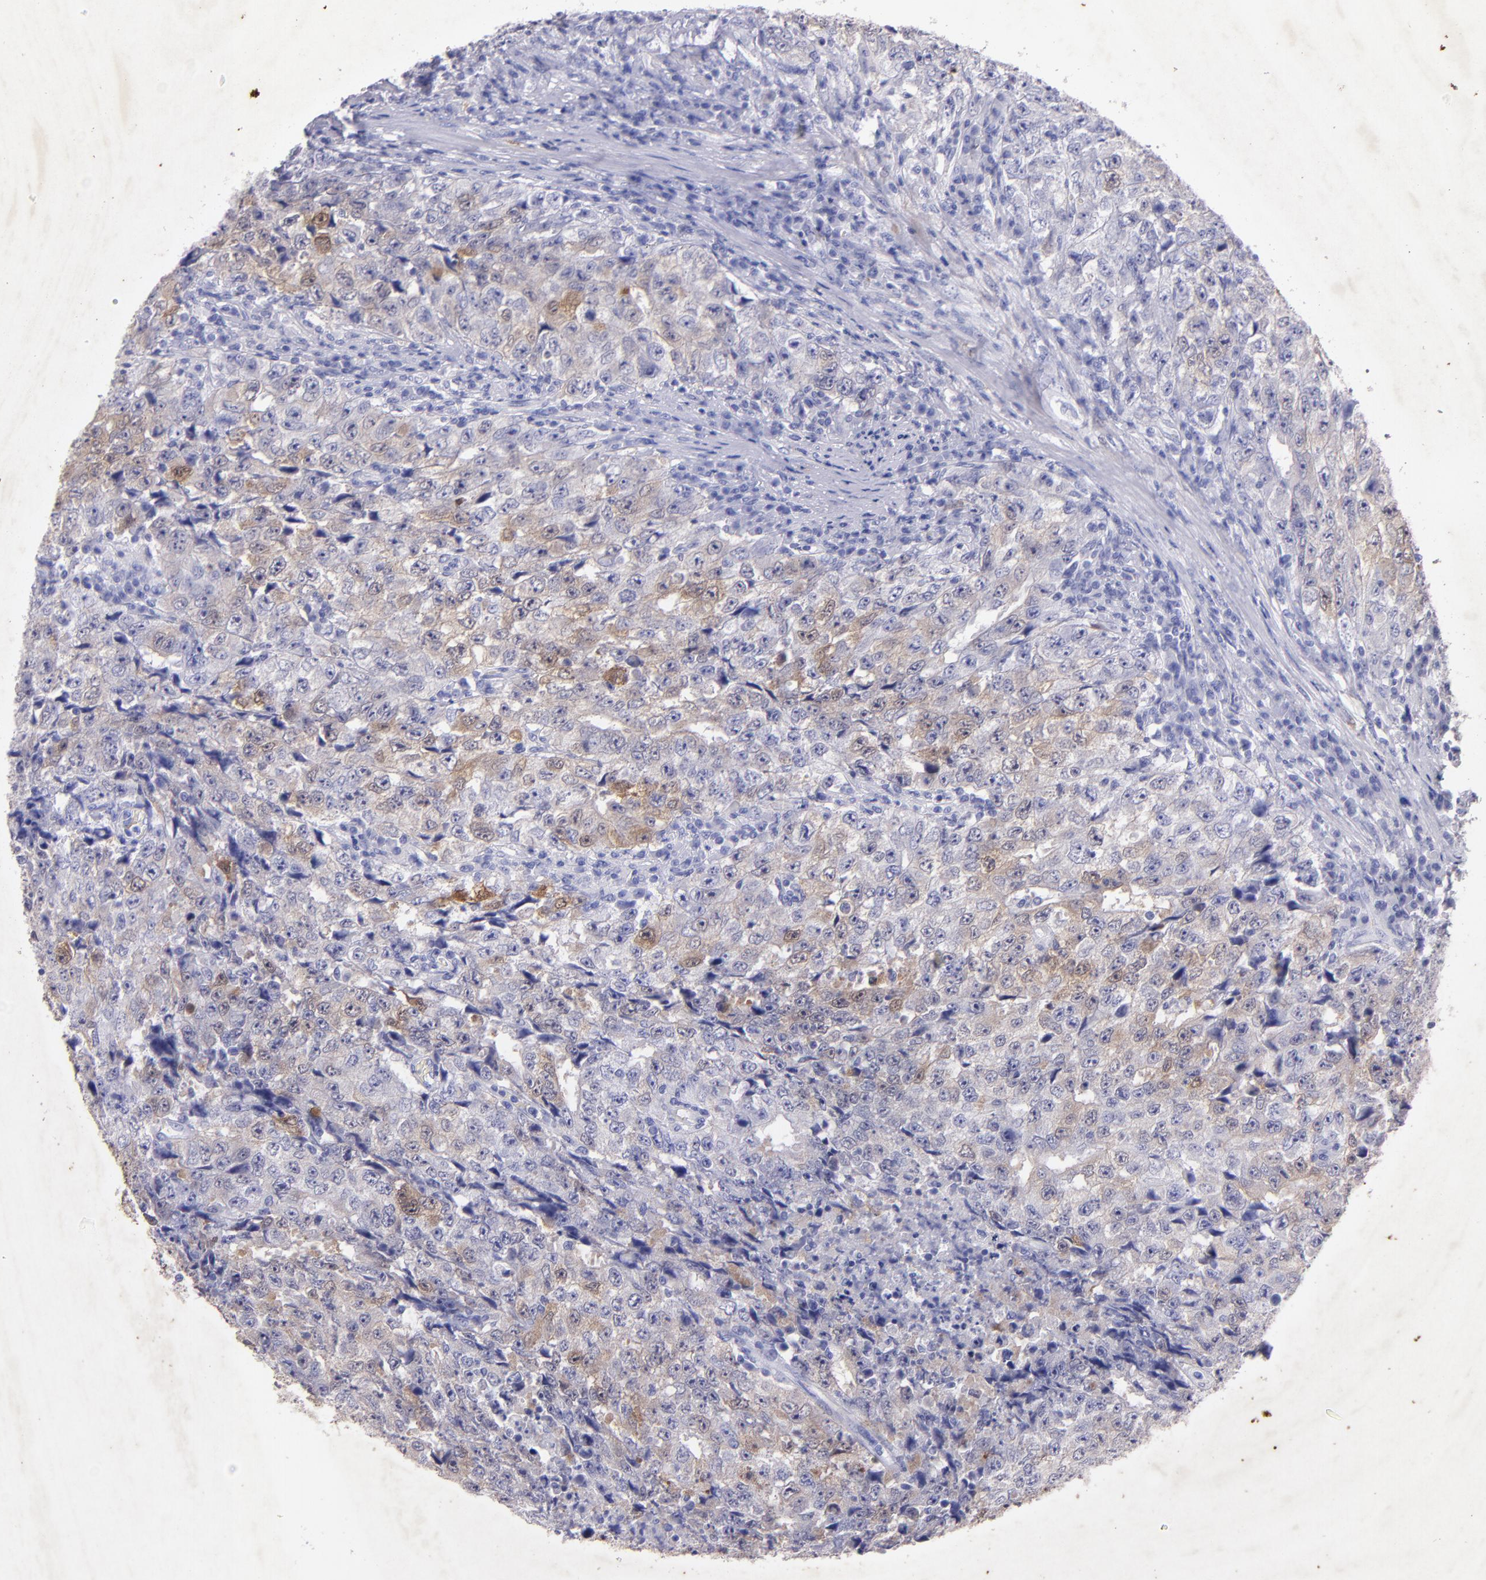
{"staining": {"intensity": "weak", "quantity": "<25%", "location": "cytoplasmic/membranous"}, "tissue": "testis cancer", "cell_type": "Tumor cells", "image_type": "cancer", "snomed": [{"axis": "morphology", "description": "Necrosis, NOS"}, {"axis": "morphology", "description": "Carcinoma, Embryonal, NOS"}, {"axis": "topography", "description": "Testis"}], "caption": "Micrograph shows no protein staining in tumor cells of testis cancer tissue.", "gene": "UCHL1", "patient": {"sex": "male", "age": 19}}